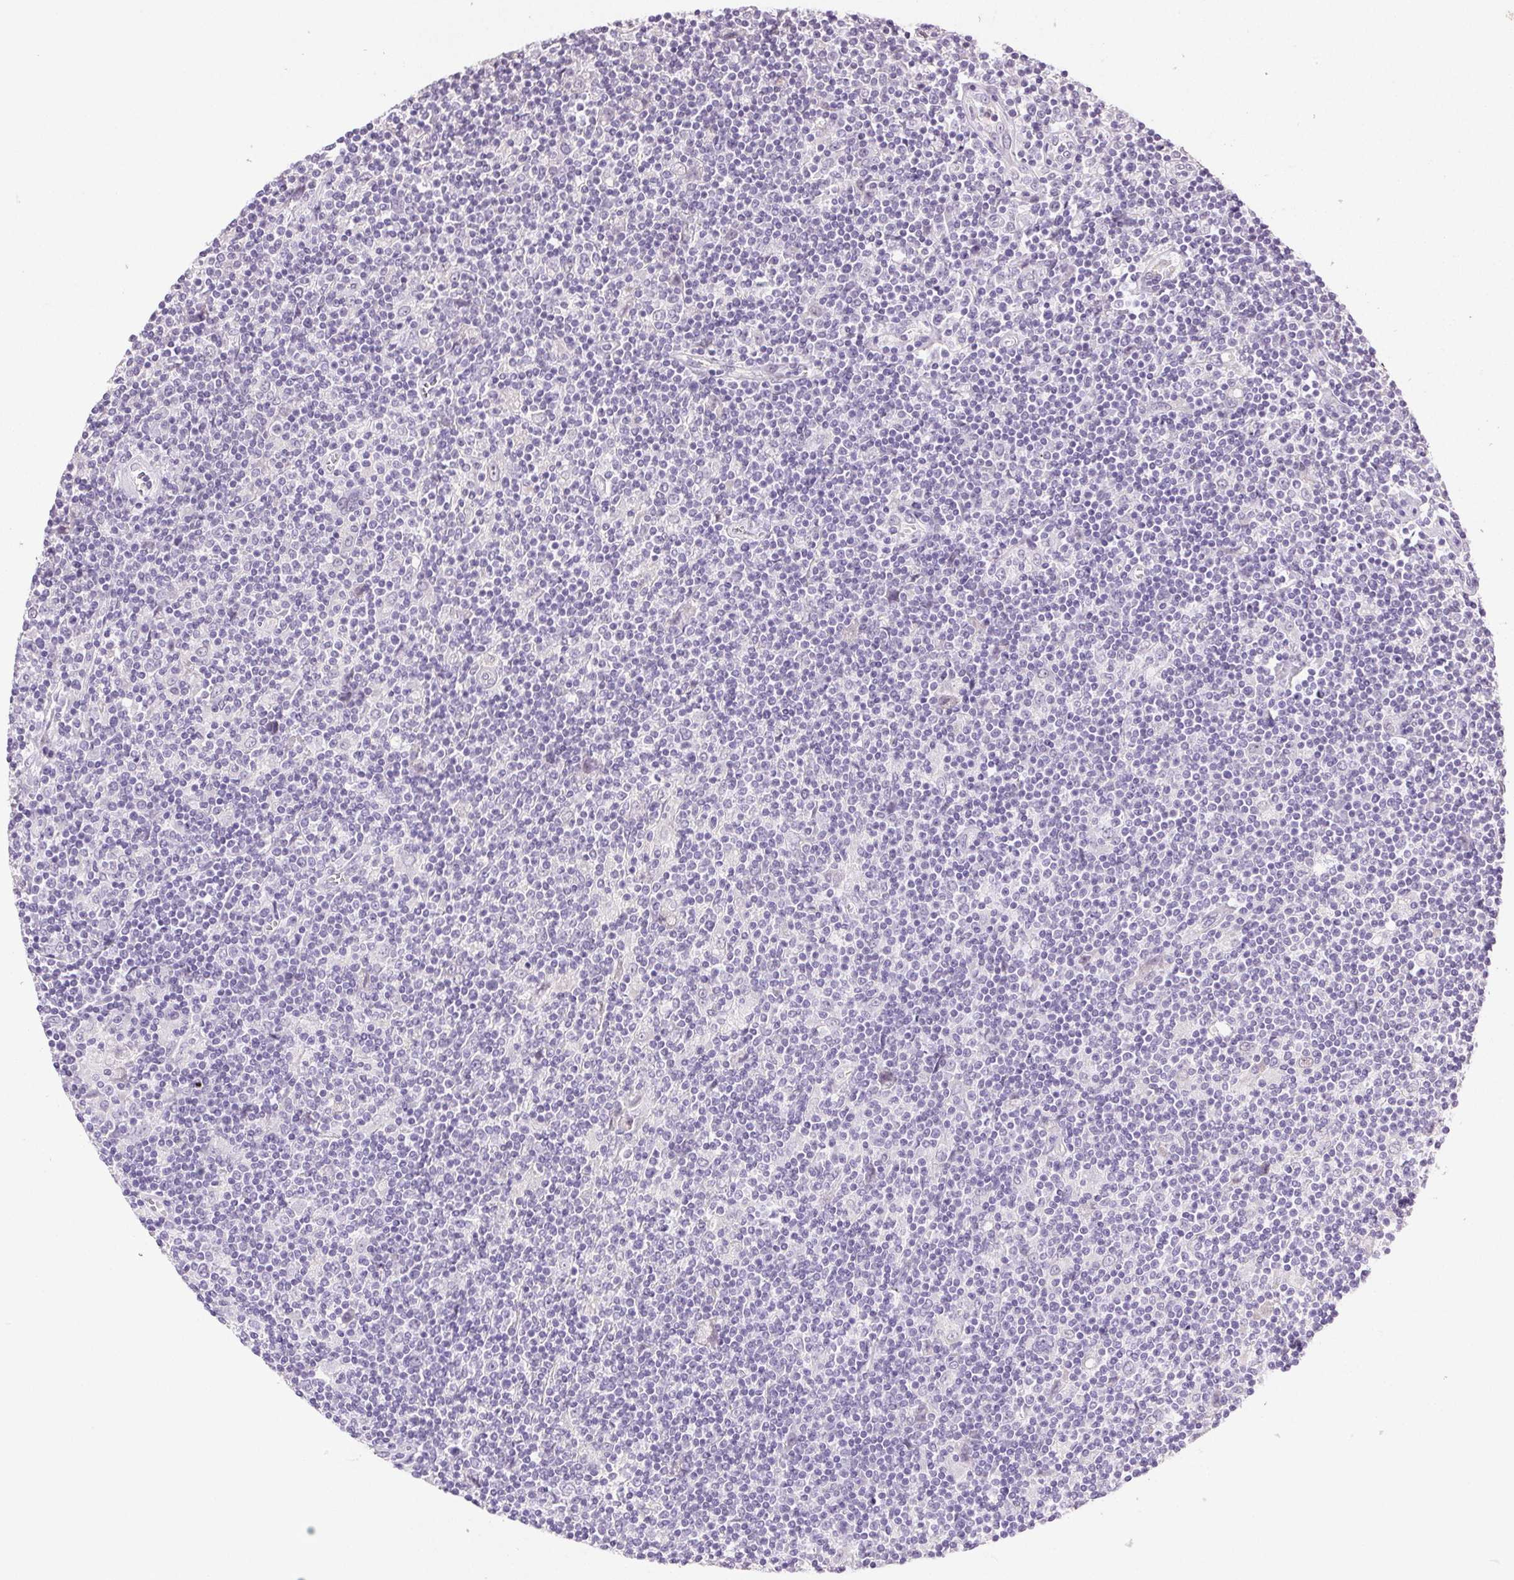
{"staining": {"intensity": "negative", "quantity": "none", "location": "none"}, "tissue": "lymphoma", "cell_type": "Tumor cells", "image_type": "cancer", "snomed": [{"axis": "morphology", "description": "Hodgkin's disease, NOS"}, {"axis": "topography", "description": "Lymph node"}], "caption": "The image shows no significant staining in tumor cells of Hodgkin's disease.", "gene": "CLDN10", "patient": {"sex": "male", "age": 40}}